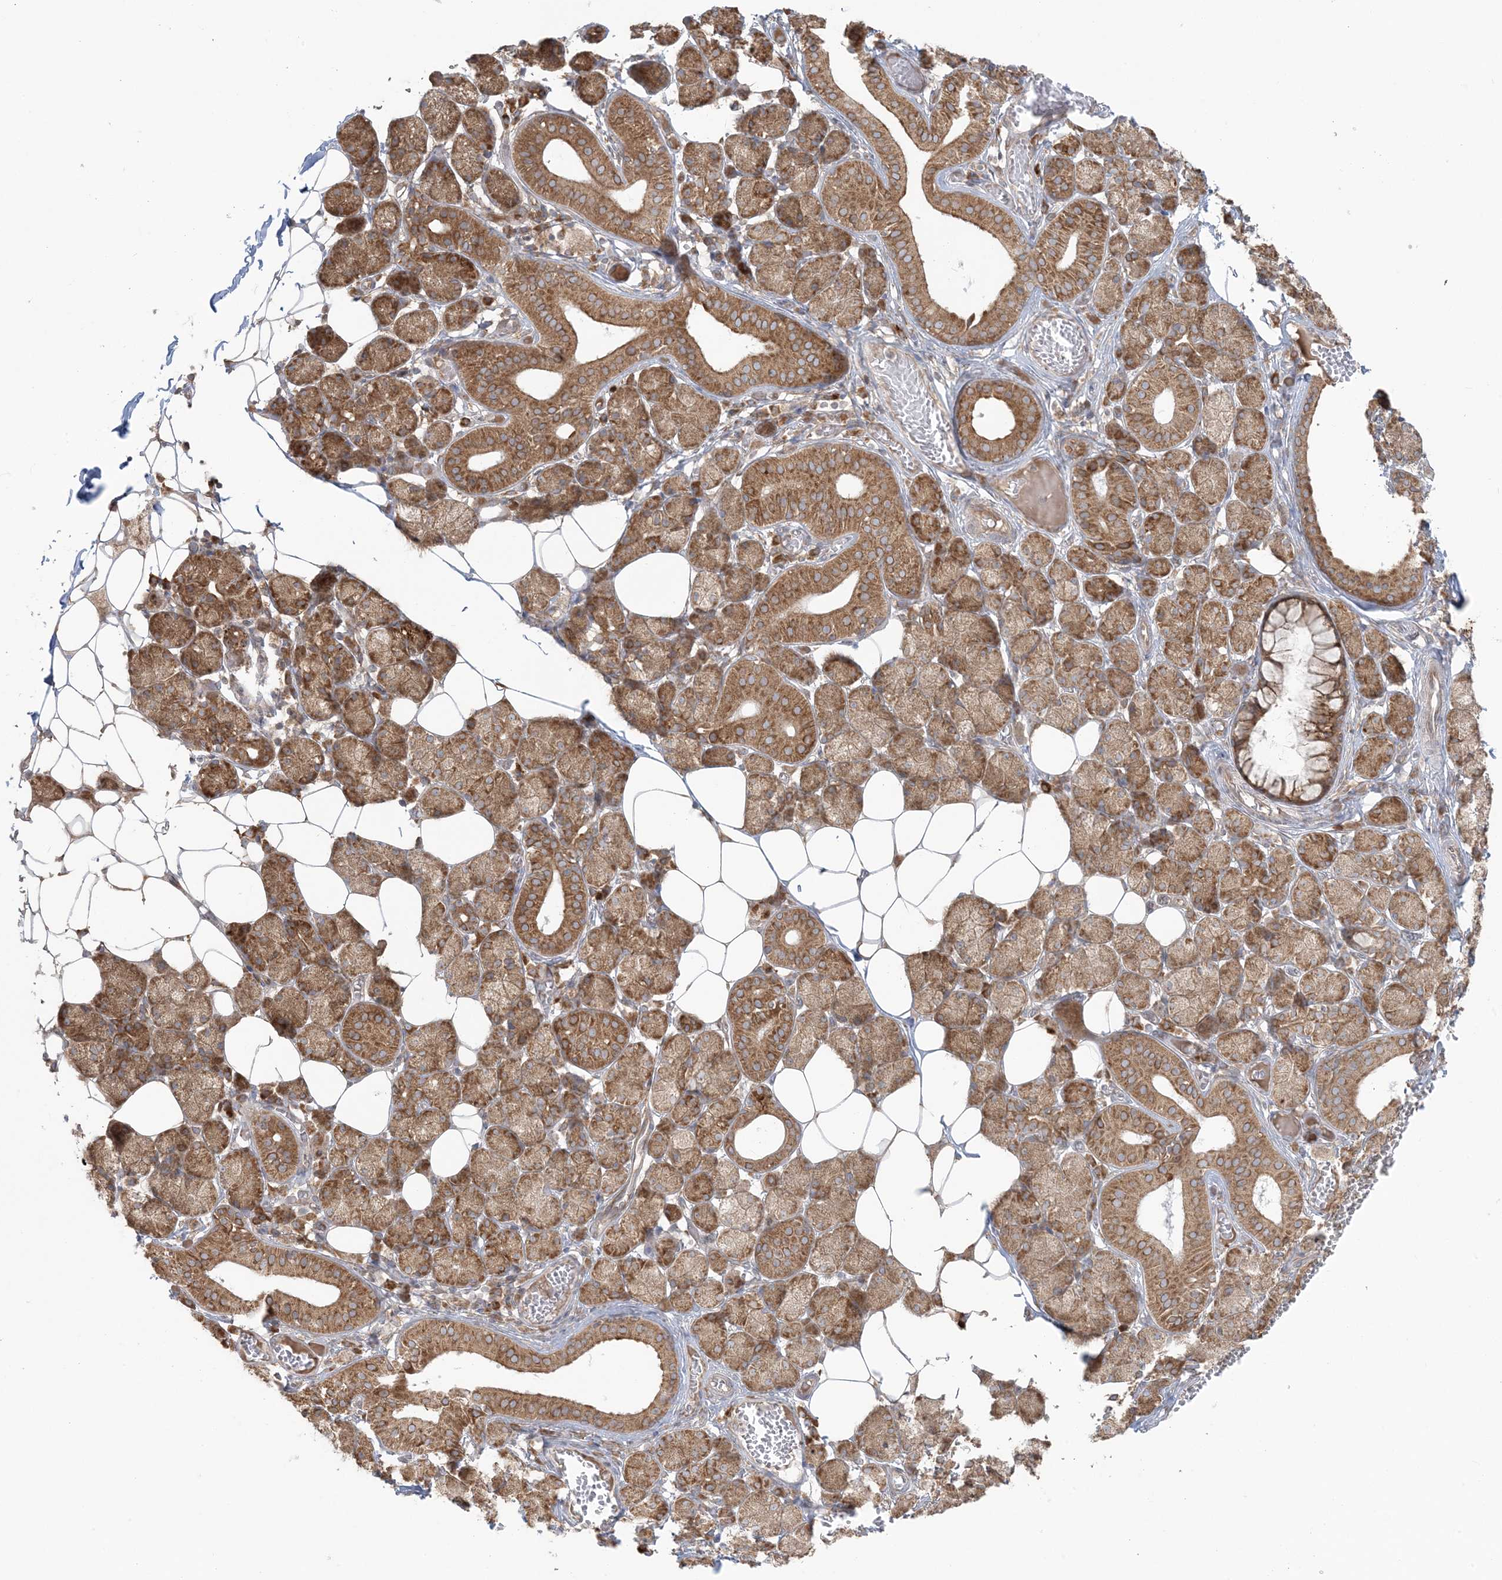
{"staining": {"intensity": "strong", "quantity": ">75%", "location": "cytoplasmic/membranous"}, "tissue": "salivary gland", "cell_type": "Glandular cells", "image_type": "normal", "snomed": [{"axis": "morphology", "description": "Normal tissue, NOS"}, {"axis": "topography", "description": "Salivary gland"}], "caption": "A high-resolution photomicrograph shows immunohistochemistry staining of normal salivary gland, which shows strong cytoplasmic/membranous positivity in about >75% of glandular cells. (DAB IHC with brightfield microscopy, high magnification).", "gene": "UBXN4", "patient": {"sex": "female", "age": 33}}